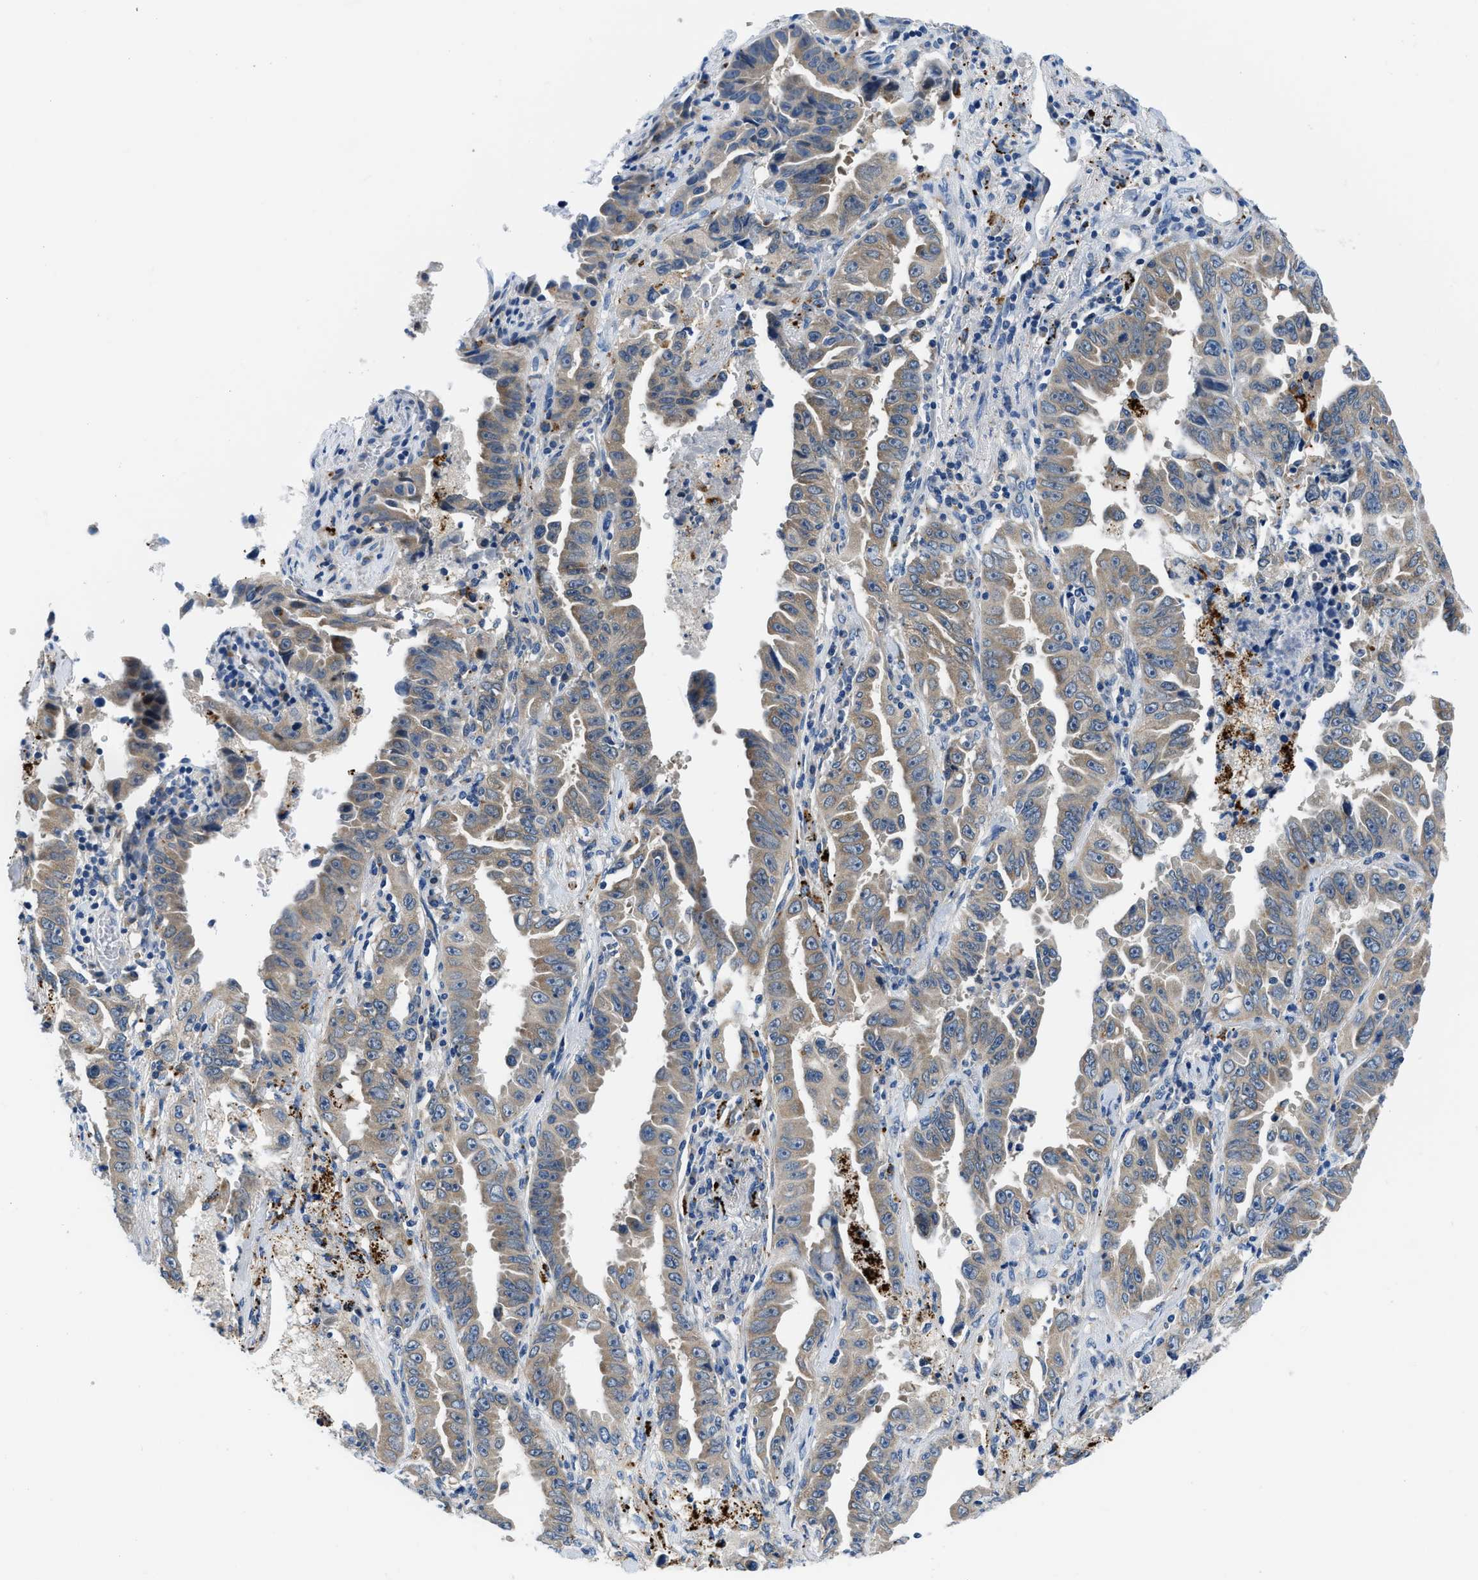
{"staining": {"intensity": "weak", "quantity": ">75%", "location": "cytoplasmic/membranous"}, "tissue": "lung cancer", "cell_type": "Tumor cells", "image_type": "cancer", "snomed": [{"axis": "morphology", "description": "Adenocarcinoma, NOS"}, {"axis": "topography", "description": "Lung"}], "caption": "IHC (DAB (3,3'-diaminobenzidine)) staining of lung cancer (adenocarcinoma) demonstrates weak cytoplasmic/membranous protein expression in about >75% of tumor cells.", "gene": "ADGRE3", "patient": {"sex": "female", "age": 51}}